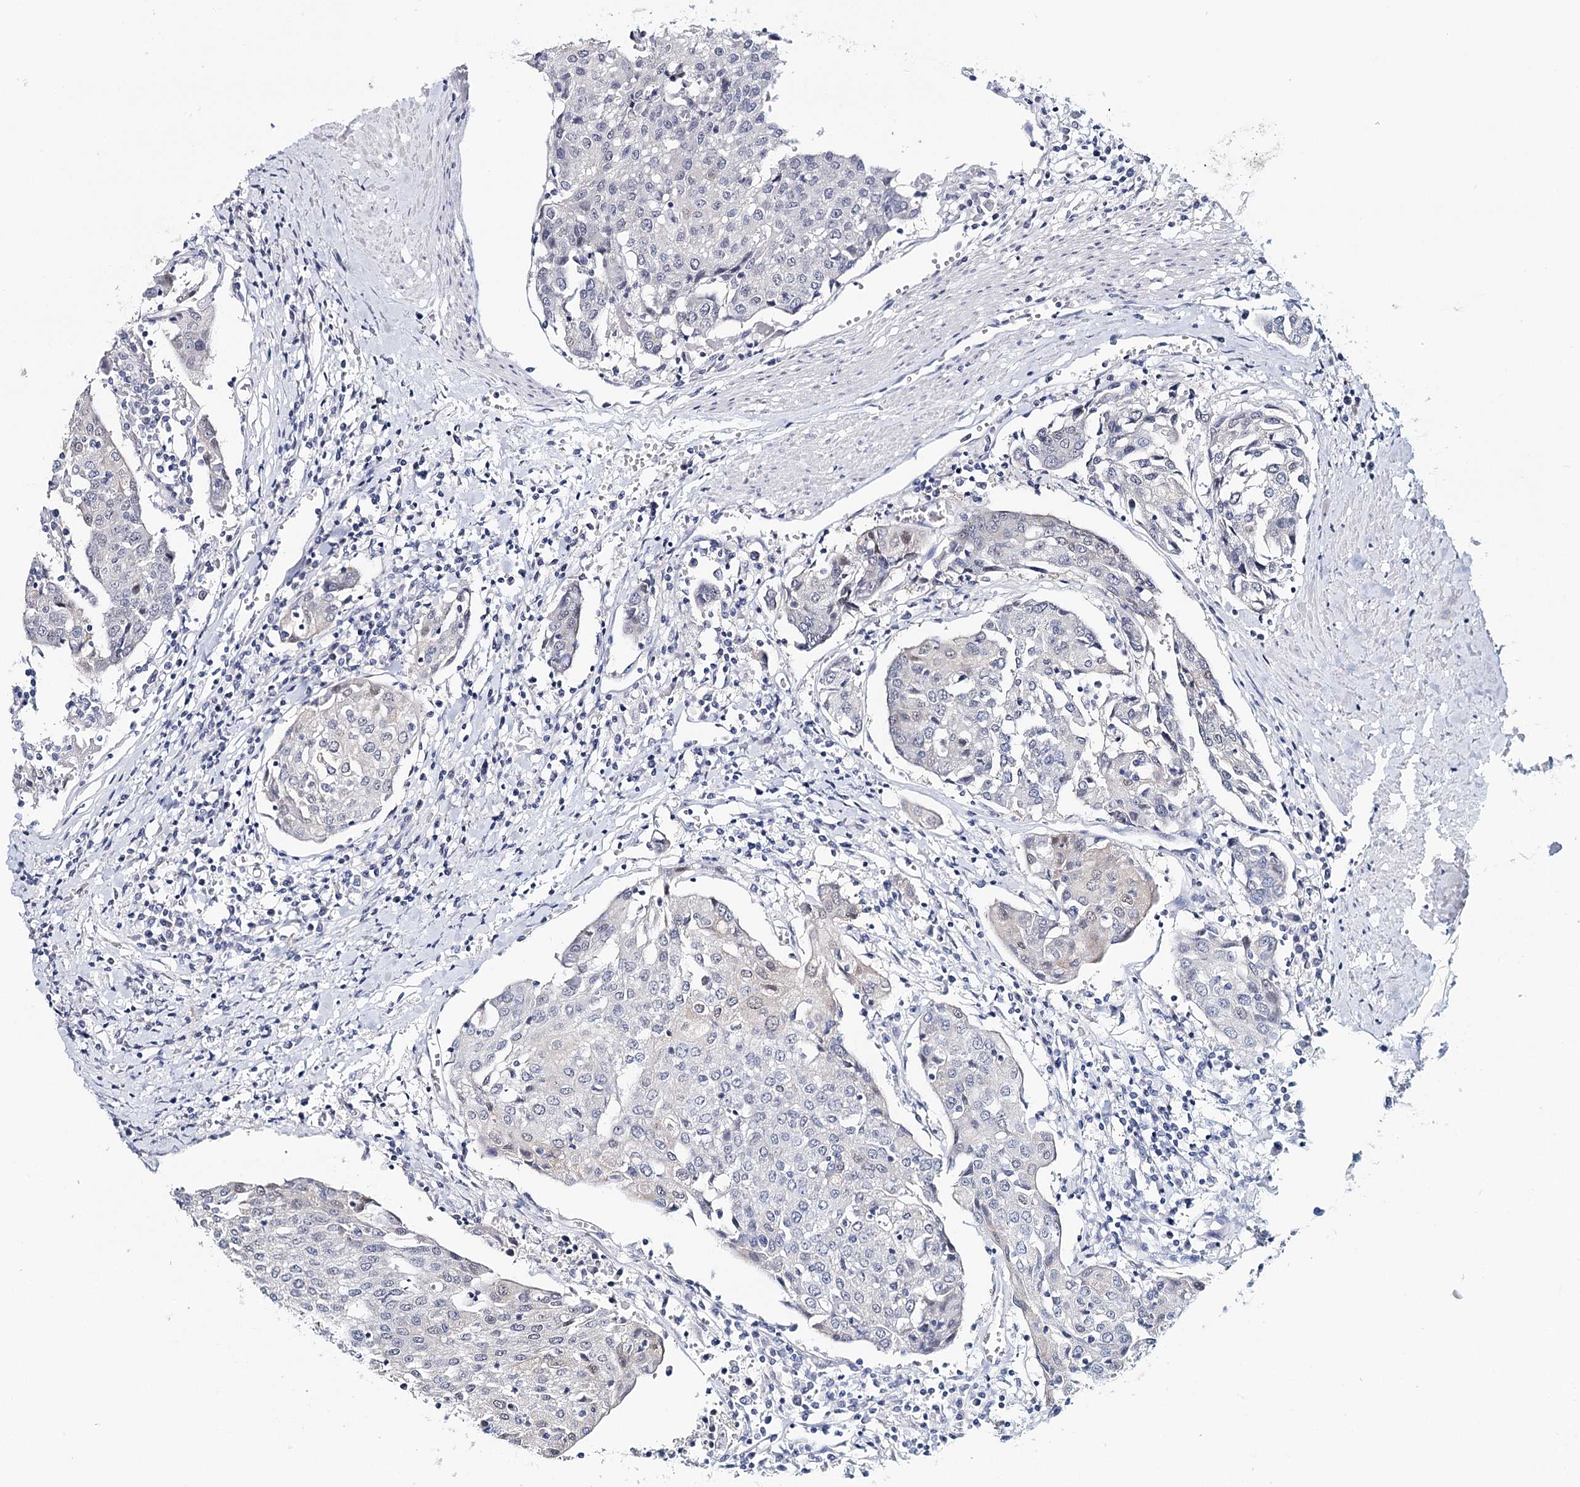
{"staining": {"intensity": "negative", "quantity": "none", "location": "none"}, "tissue": "urothelial cancer", "cell_type": "Tumor cells", "image_type": "cancer", "snomed": [{"axis": "morphology", "description": "Urothelial carcinoma, High grade"}, {"axis": "topography", "description": "Urinary bladder"}], "caption": "Immunohistochemical staining of human urothelial carcinoma (high-grade) reveals no significant expression in tumor cells.", "gene": "HSPA4L", "patient": {"sex": "female", "age": 85}}